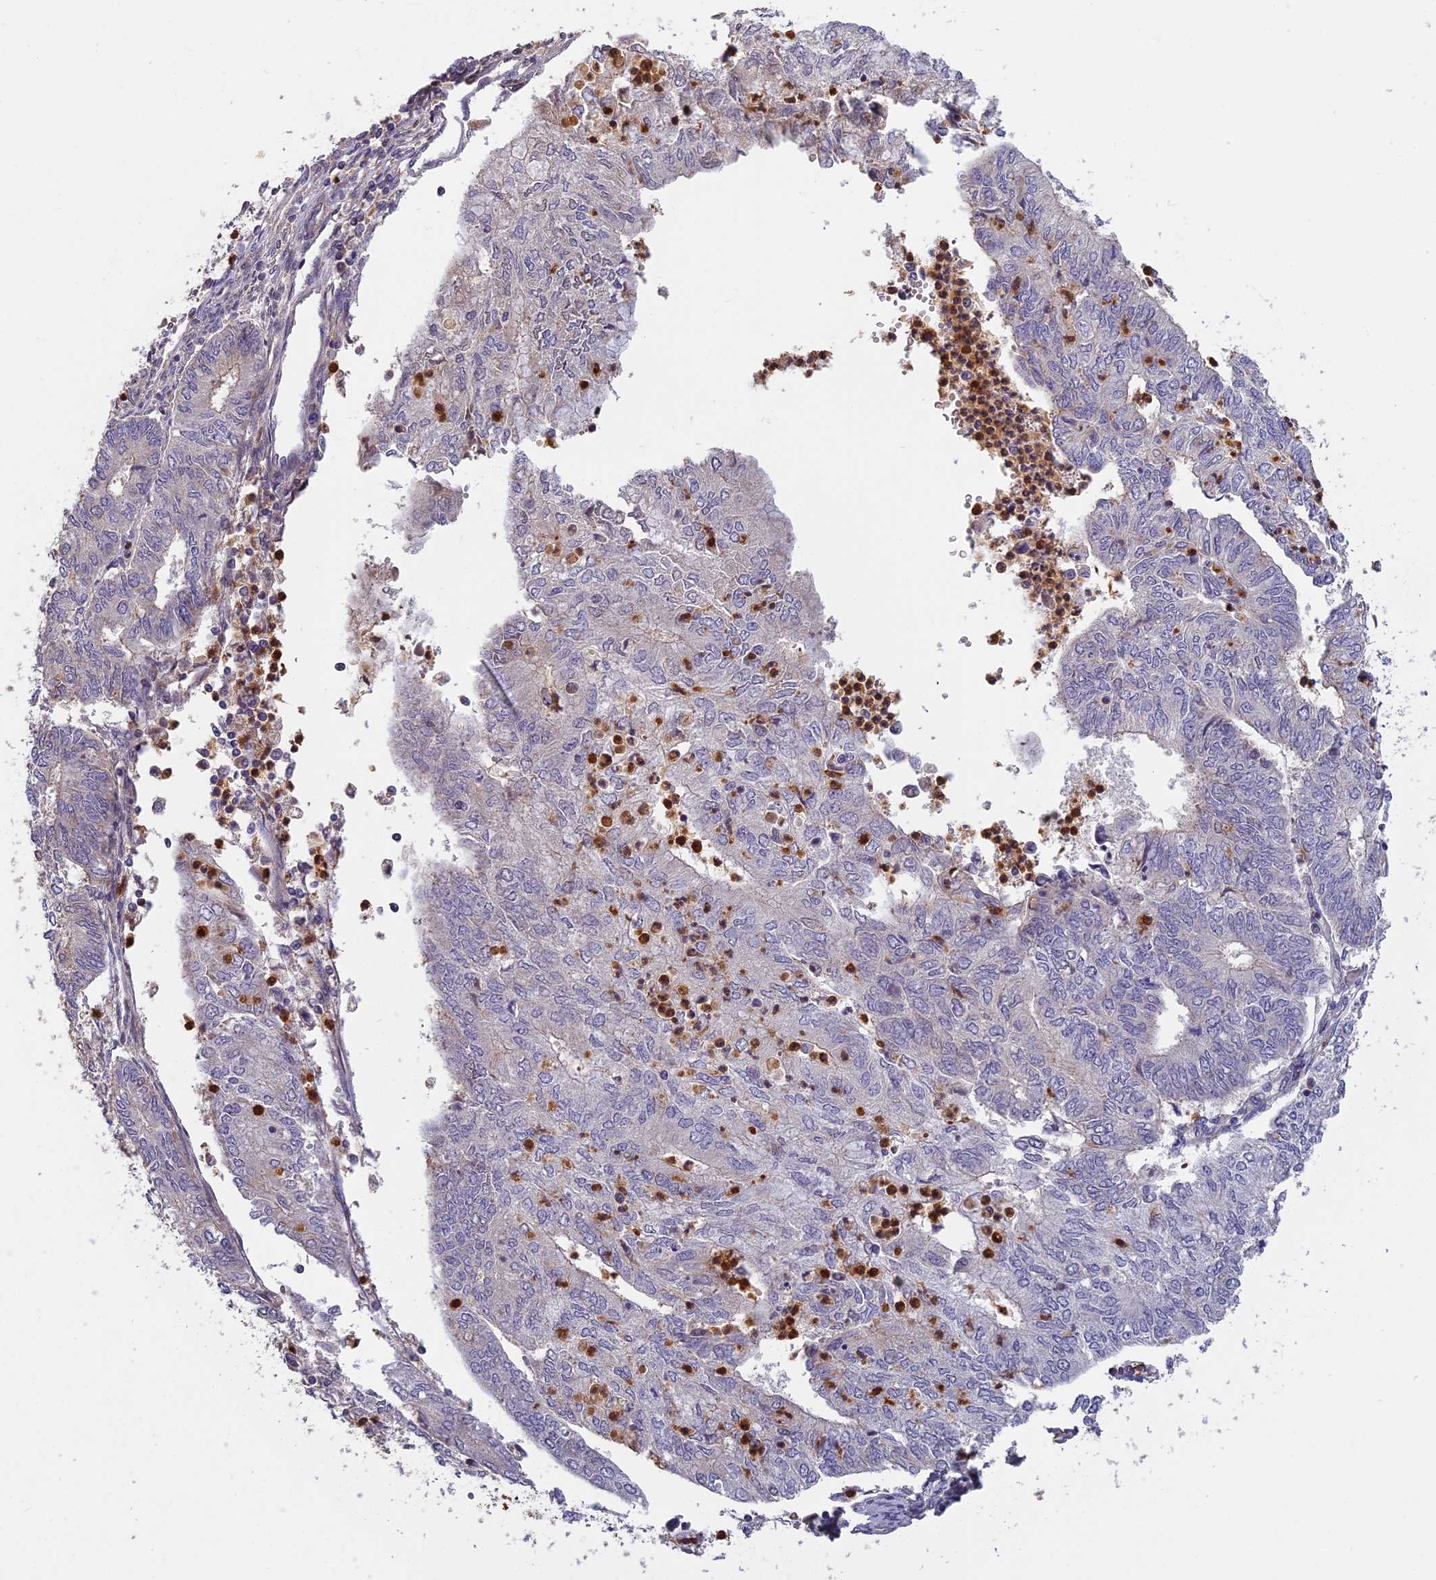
{"staining": {"intensity": "negative", "quantity": "none", "location": "none"}, "tissue": "endometrial cancer", "cell_type": "Tumor cells", "image_type": "cancer", "snomed": [{"axis": "morphology", "description": "Adenocarcinoma, NOS"}, {"axis": "topography", "description": "Endometrium"}], "caption": "Immunohistochemical staining of adenocarcinoma (endometrial) displays no significant expression in tumor cells.", "gene": "AP4E1", "patient": {"sex": "female", "age": 68}}